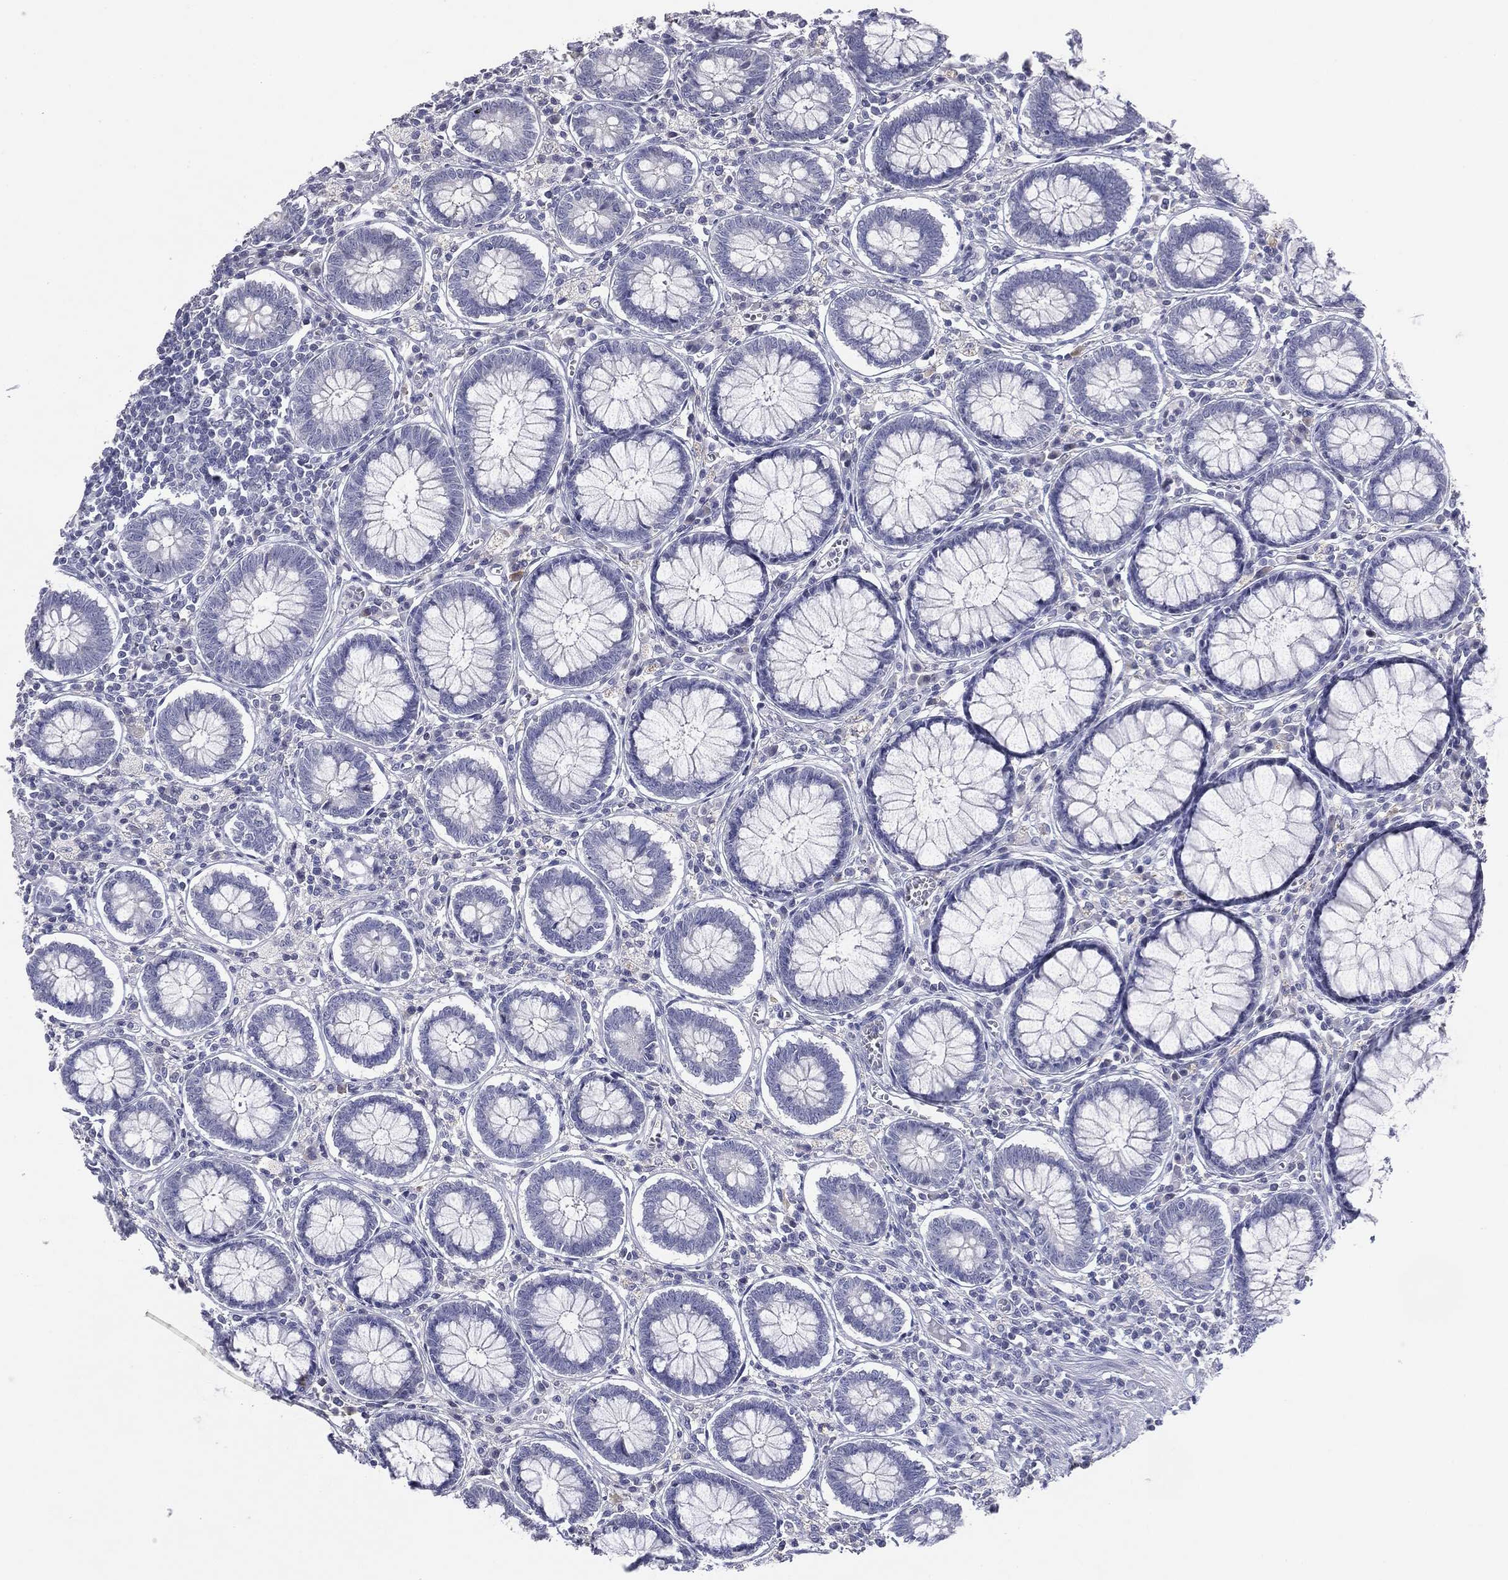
{"staining": {"intensity": "negative", "quantity": "none", "location": "none"}, "tissue": "colon", "cell_type": "Endothelial cells", "image_type": "normal", "snomed": [{"axis": "morphology", "description": "Normal tissue, NOS"}, {"axis": "topography", "description": "Colon"}], "caption": "A high-resolution photomicrograph shows immunohistochemistry staining of benign colon, which demonstrates no significant positivity in endothelial cells.", "gene": "SERPINB4", "patient": {"sex": "male", "age": 65}}